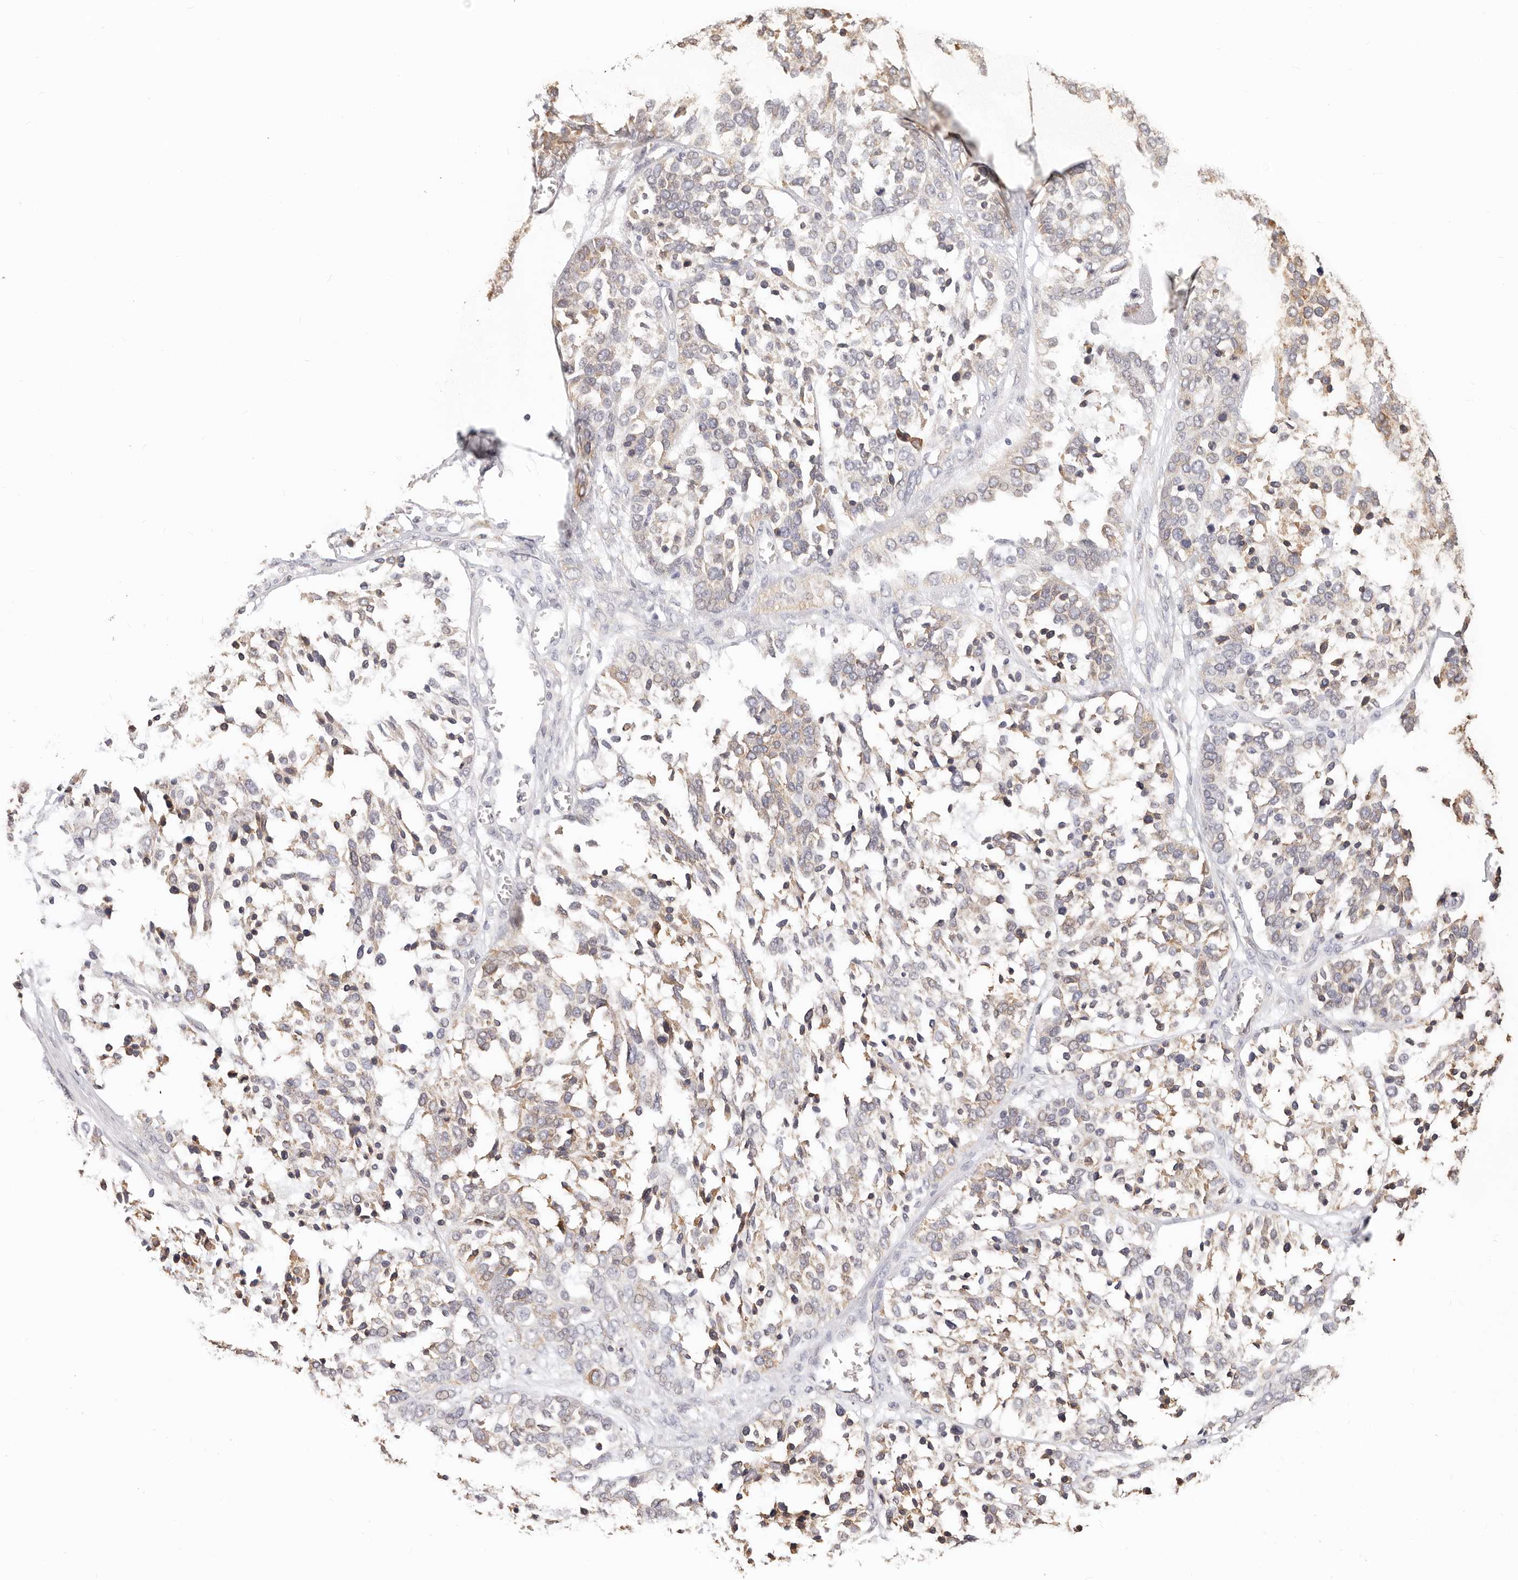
{"staining": {"intensity": "moderate", "quantity": "25%-75%", "location": "cytoplasmic/membranous"}, "tissue": "ovarian cancer", "cell_type": "Tumor cells", "image_type": "cancer", "snomed": [{"axis": "morphology", "description": "Cystadenocarcinoma, serous, NOS"}, {"axis": "topography", "description": "Ovary"}], "caption": "Human ovarian serous cystadenocarcinoma stained with a protein marker demonstrates moderate staining in tumor cells.", "gene": "AFDN", "patient": {"sex": "female", "age": 44}}